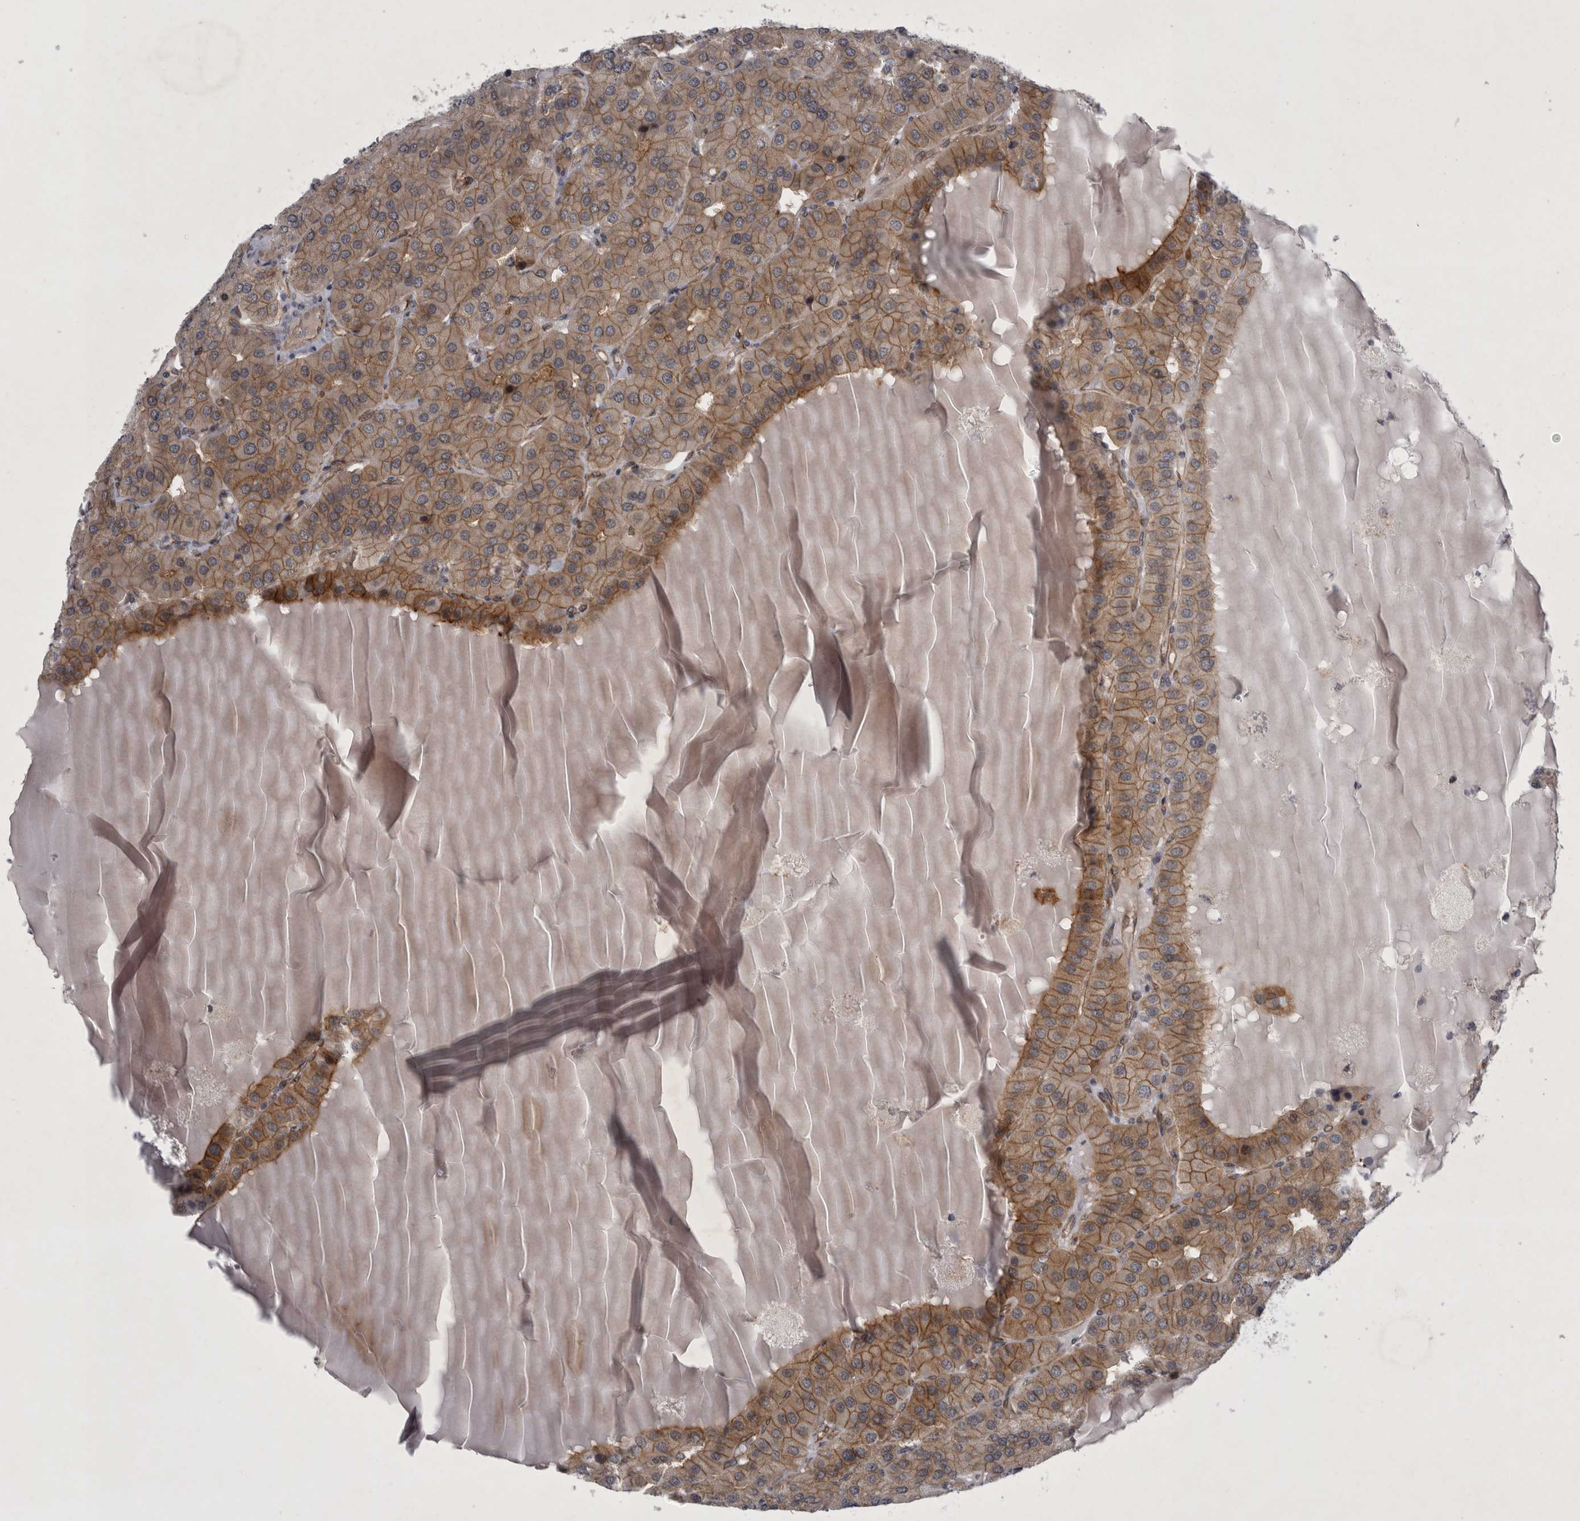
{"staining": {"intensity": "moderate", "quantity": ">75%", "location": "cytoplasmic/membranous"}, "tissue": "parathyroid gland", "cell_type": "Glandular cells", "image_type": "normal", "snomed": [{"axis": "morphology", "description": "Normal tissue, NOS"}, {"axis": "morphology", "description": "Adenoma, NOS"}, {"axis": "topography", "description": "Parathyroid gland"}], "caption": "Moderate cytoplasmic/membranous protein expression is appreciated in approximately >75% of glandular cells in parathyroid gland. (DAB (3,3'-diaminobenzidine) = brown stain, brightfield microscopy at high magnification).", "gene": "PARP11", "patient": {"sex": "female", "age": 86}}